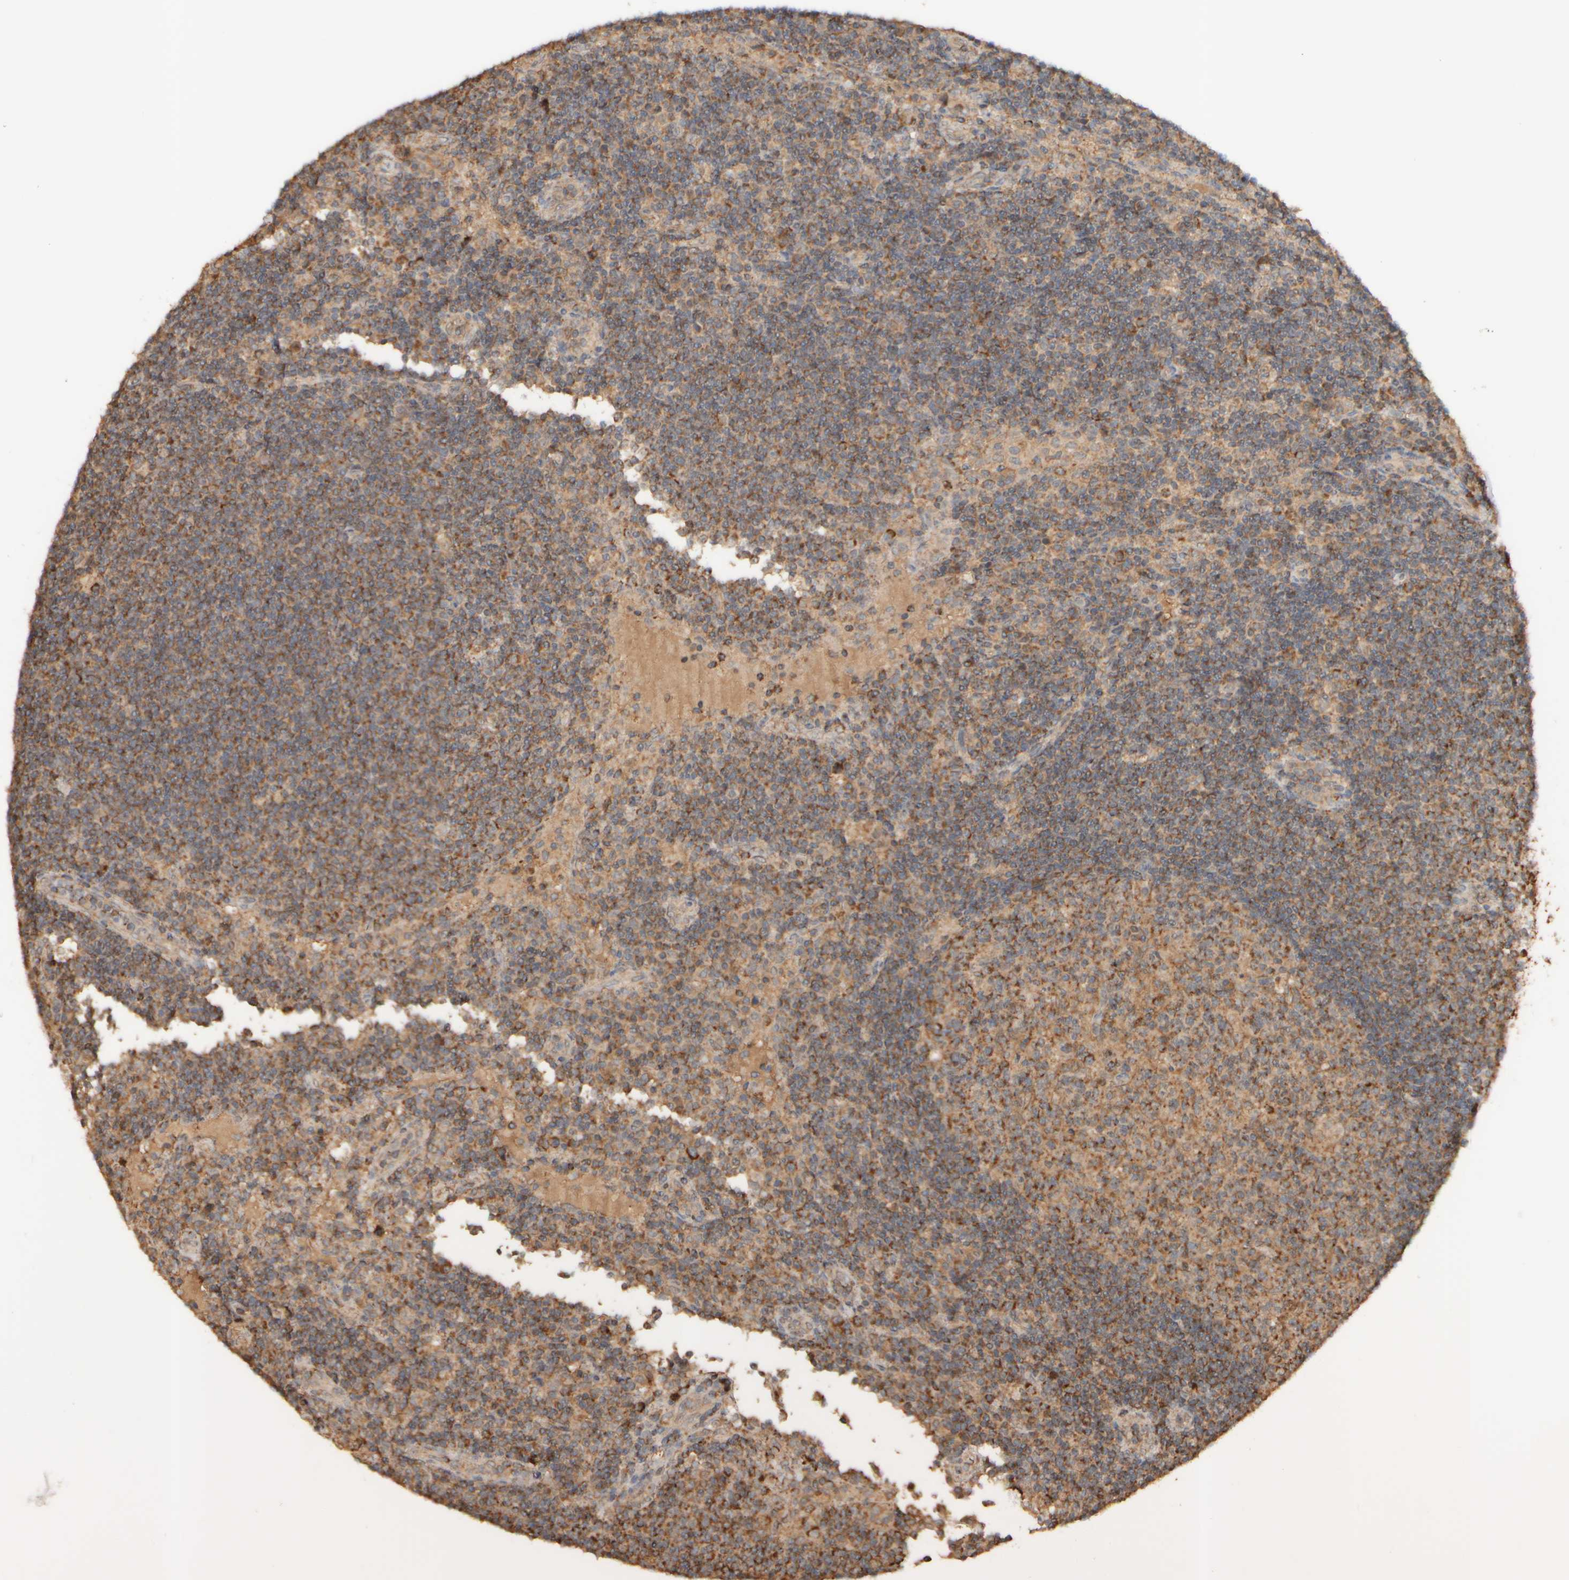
{"staining": {"intensity": "strong", "quantity": "25%-75%", "location": "cytoplasmic/membranous"}, "tissue": "lymph node", "cell_type": "Germinal center cells", "image_type": "normal", "snomed": [{"axis": "morphology", "description": "Normal tissue, NOS"}, {"axis": "topography", "description": "Lymph node"}], "caption": "There is high levels of strong cytoplasmic/membranous expression in germinal center cells of unremarkable lymph node, as demonstrated by immunohistochemical staining (brown color).", "gene": "EIF2B3", "patient": {"sex": "female", "age": 53}}